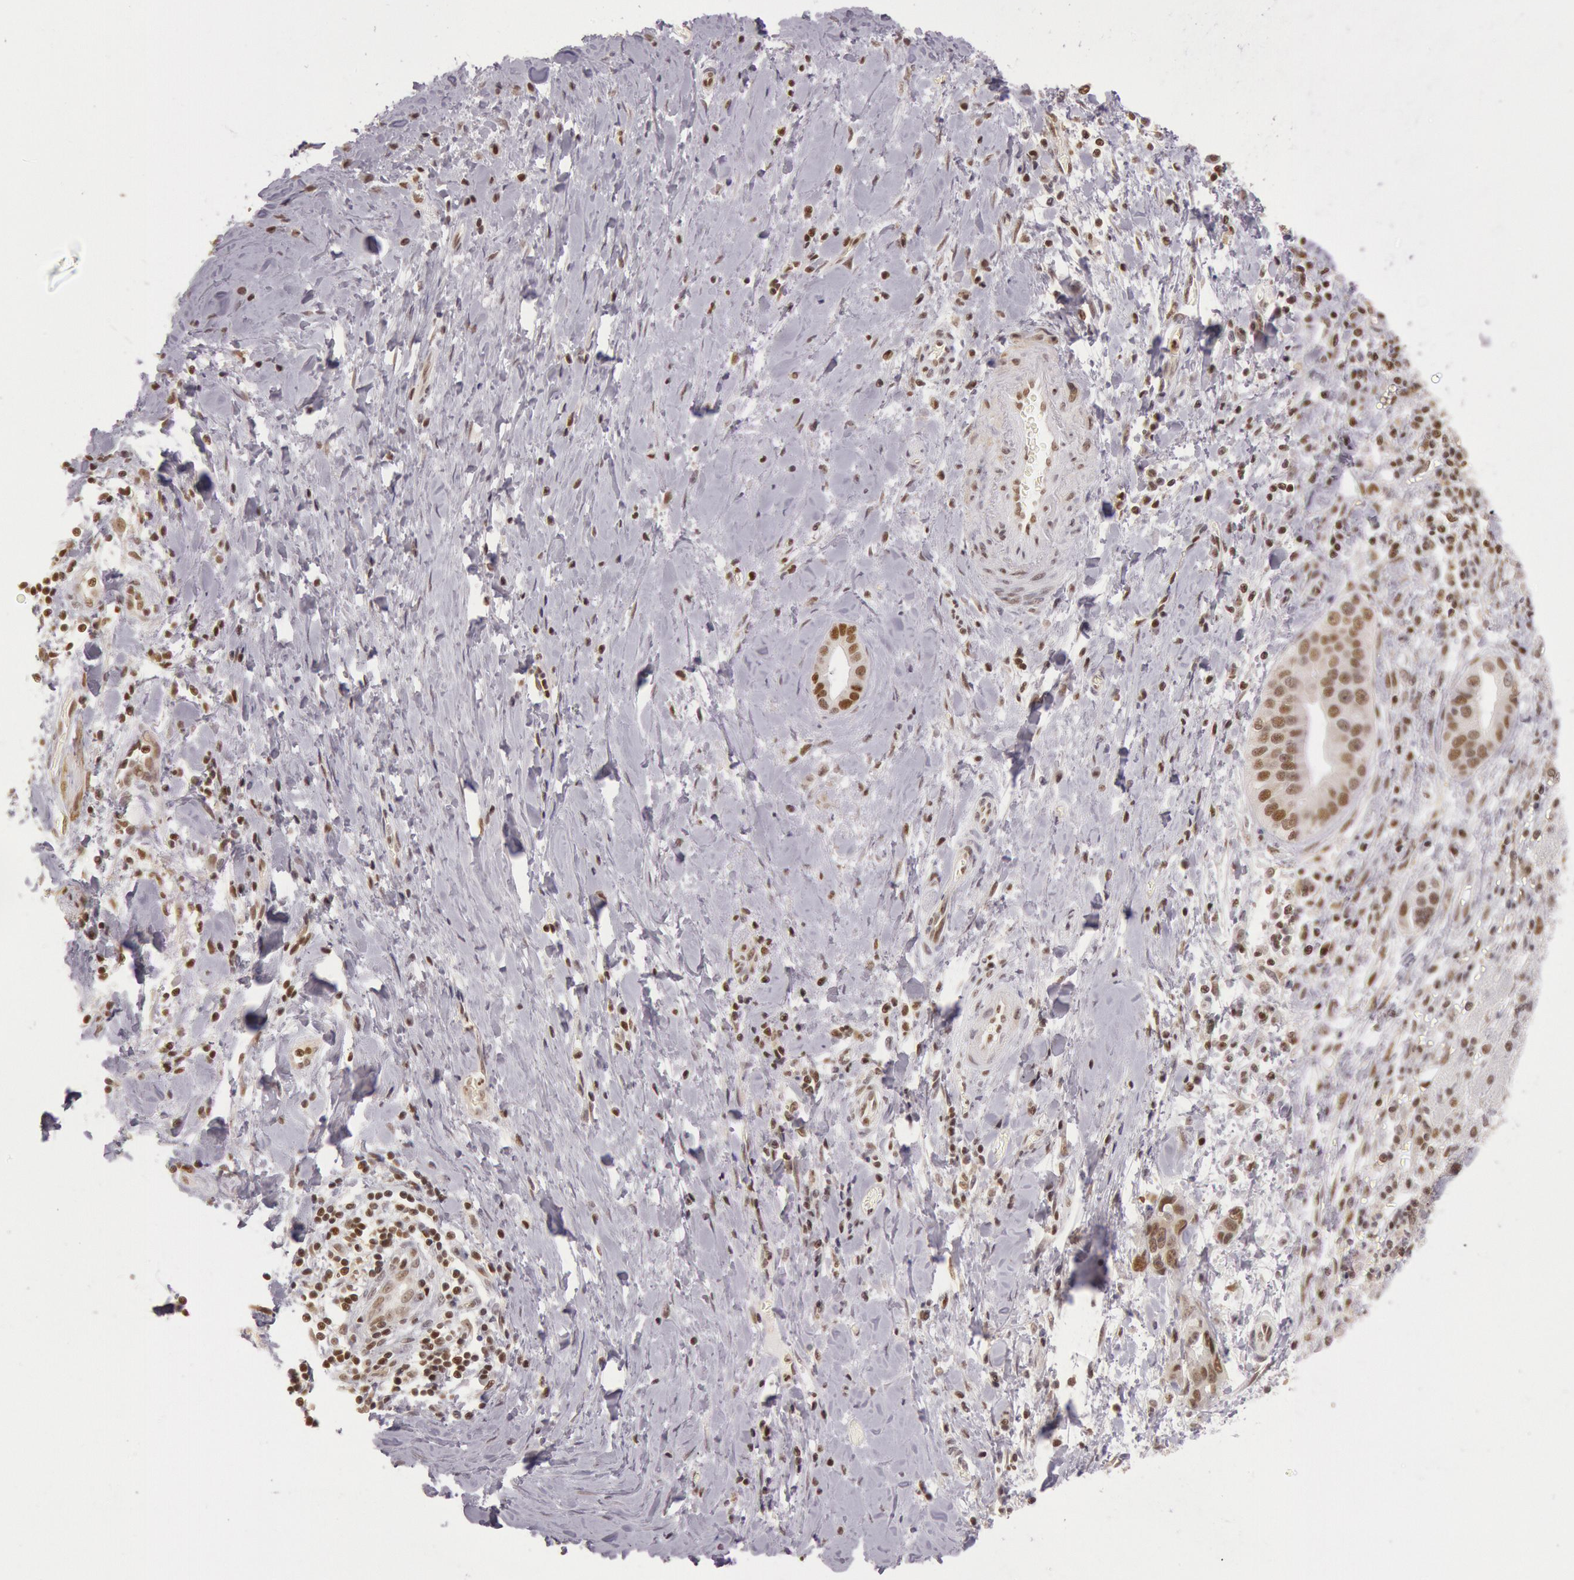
{"staining": {"intensity": "moderate", "quantity": "25%-75%", "location": "nuclear"}, "tissue": "liver cancer", "cell_type": "Tumor cells", "image_type": "cancer", "snomed": [{"axis": "morphology", "description": "Cholangiocarcinoma"}, {"axis": "topography", "description": "Liver"}], "caption": "An image of human liver cancer (cholangiocarcinoma) stained for a protein demonstrates moderate nuclear brown staining in tumor cells. The staining is performed using DAB (3,3'-diaminobenzidine) brown chromogen to label protein expression. The nuclei are counter-stained blue using hematoxylin.", "gene": "ESS2", "patient": {"sex": "female", "age": 65}}